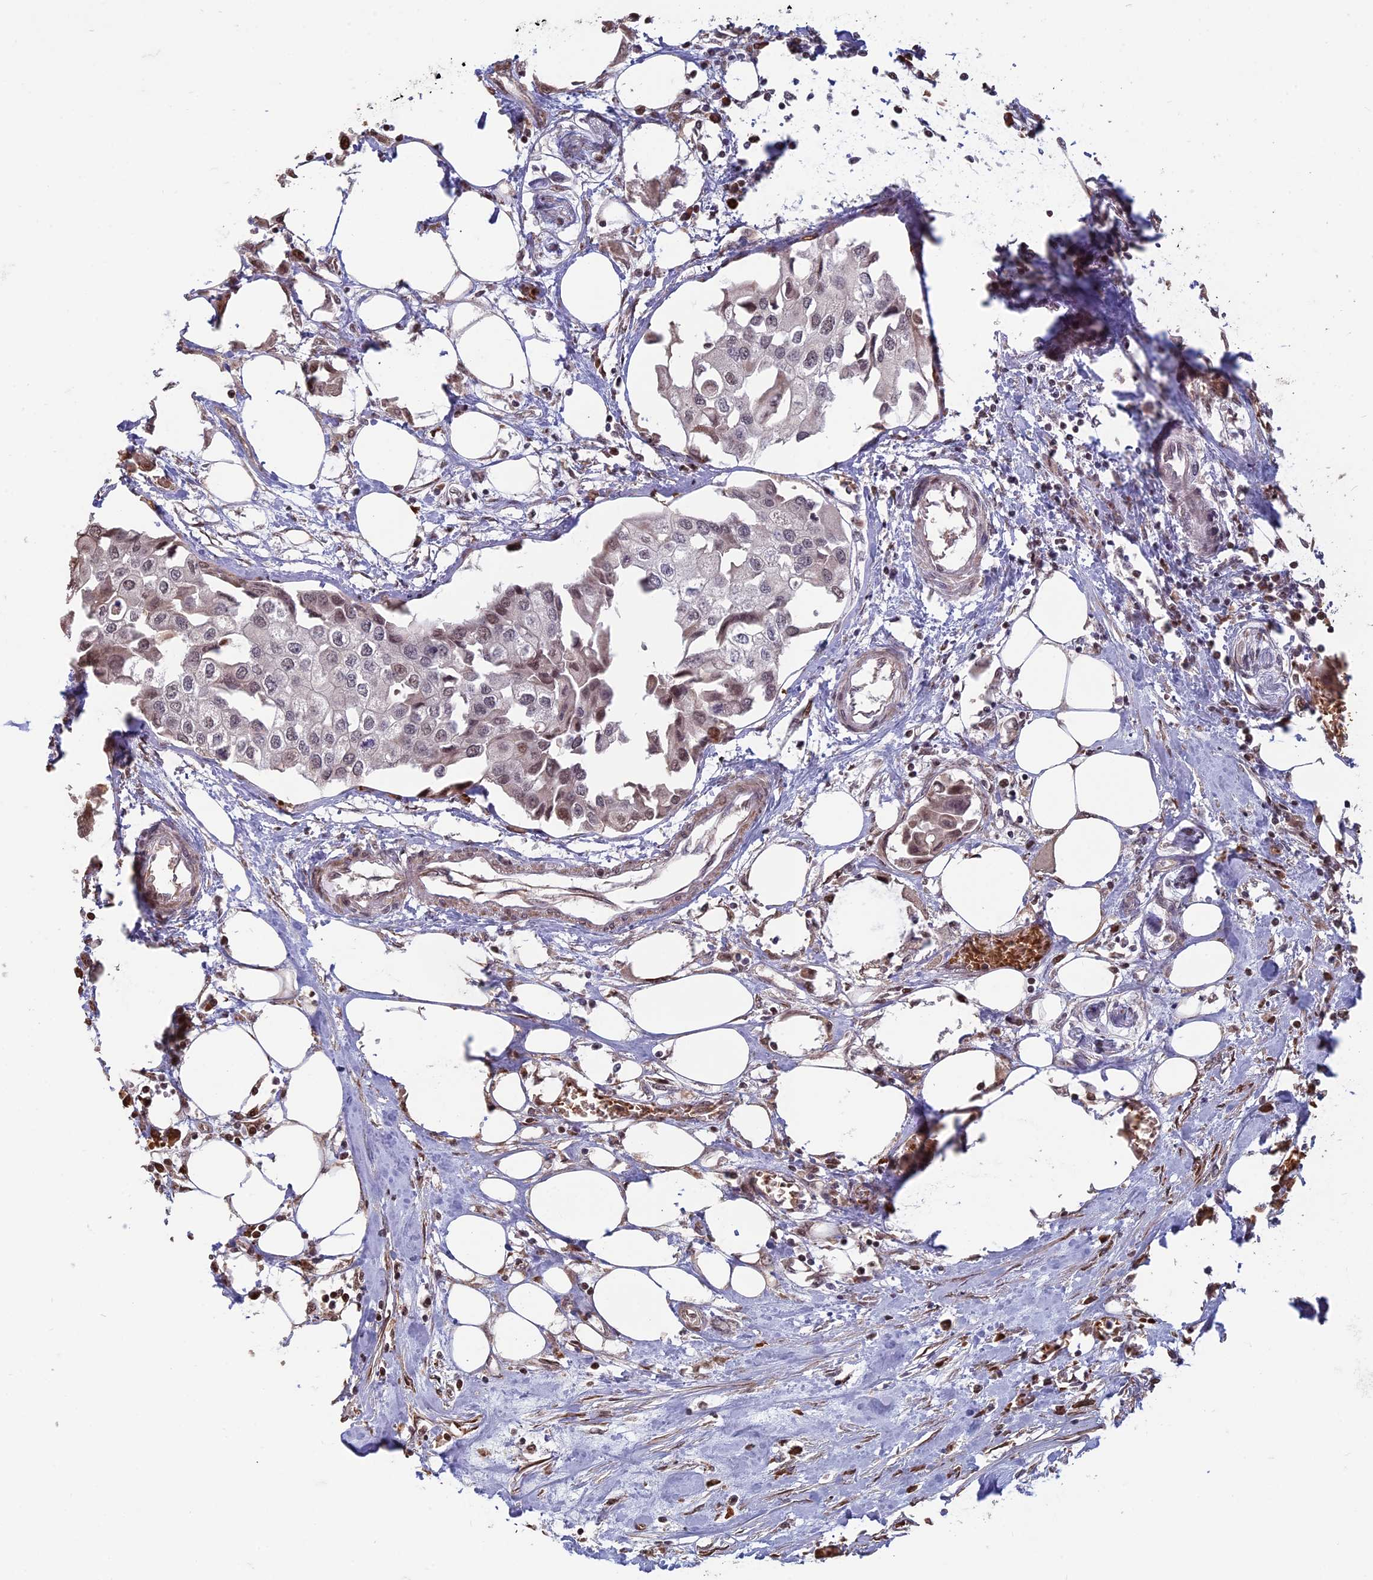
{"staining": {"intensity": "moderate", "quantity": "<25%", "location": "nuclear"}, "tissue": "urothelial cancer", "cell_type": "Tumor cells", "image_type": "cancer", "snomed": [{"axis": "morphology", "description": "Urothelial carcinoma, High grade"}, {"axis": "topography", "description": "Urinary bladder"}], "caption": "High-grade urothelial carcinoma stained with DAB (3,3'-diaminobenzidine) immunohistochemistry (IHC) exhibits low levels of moderate nuclear expression in approximately <25% of tumor cells.", "gene": "MFAP1", "patient": {"sex": "male", "age": 64}}